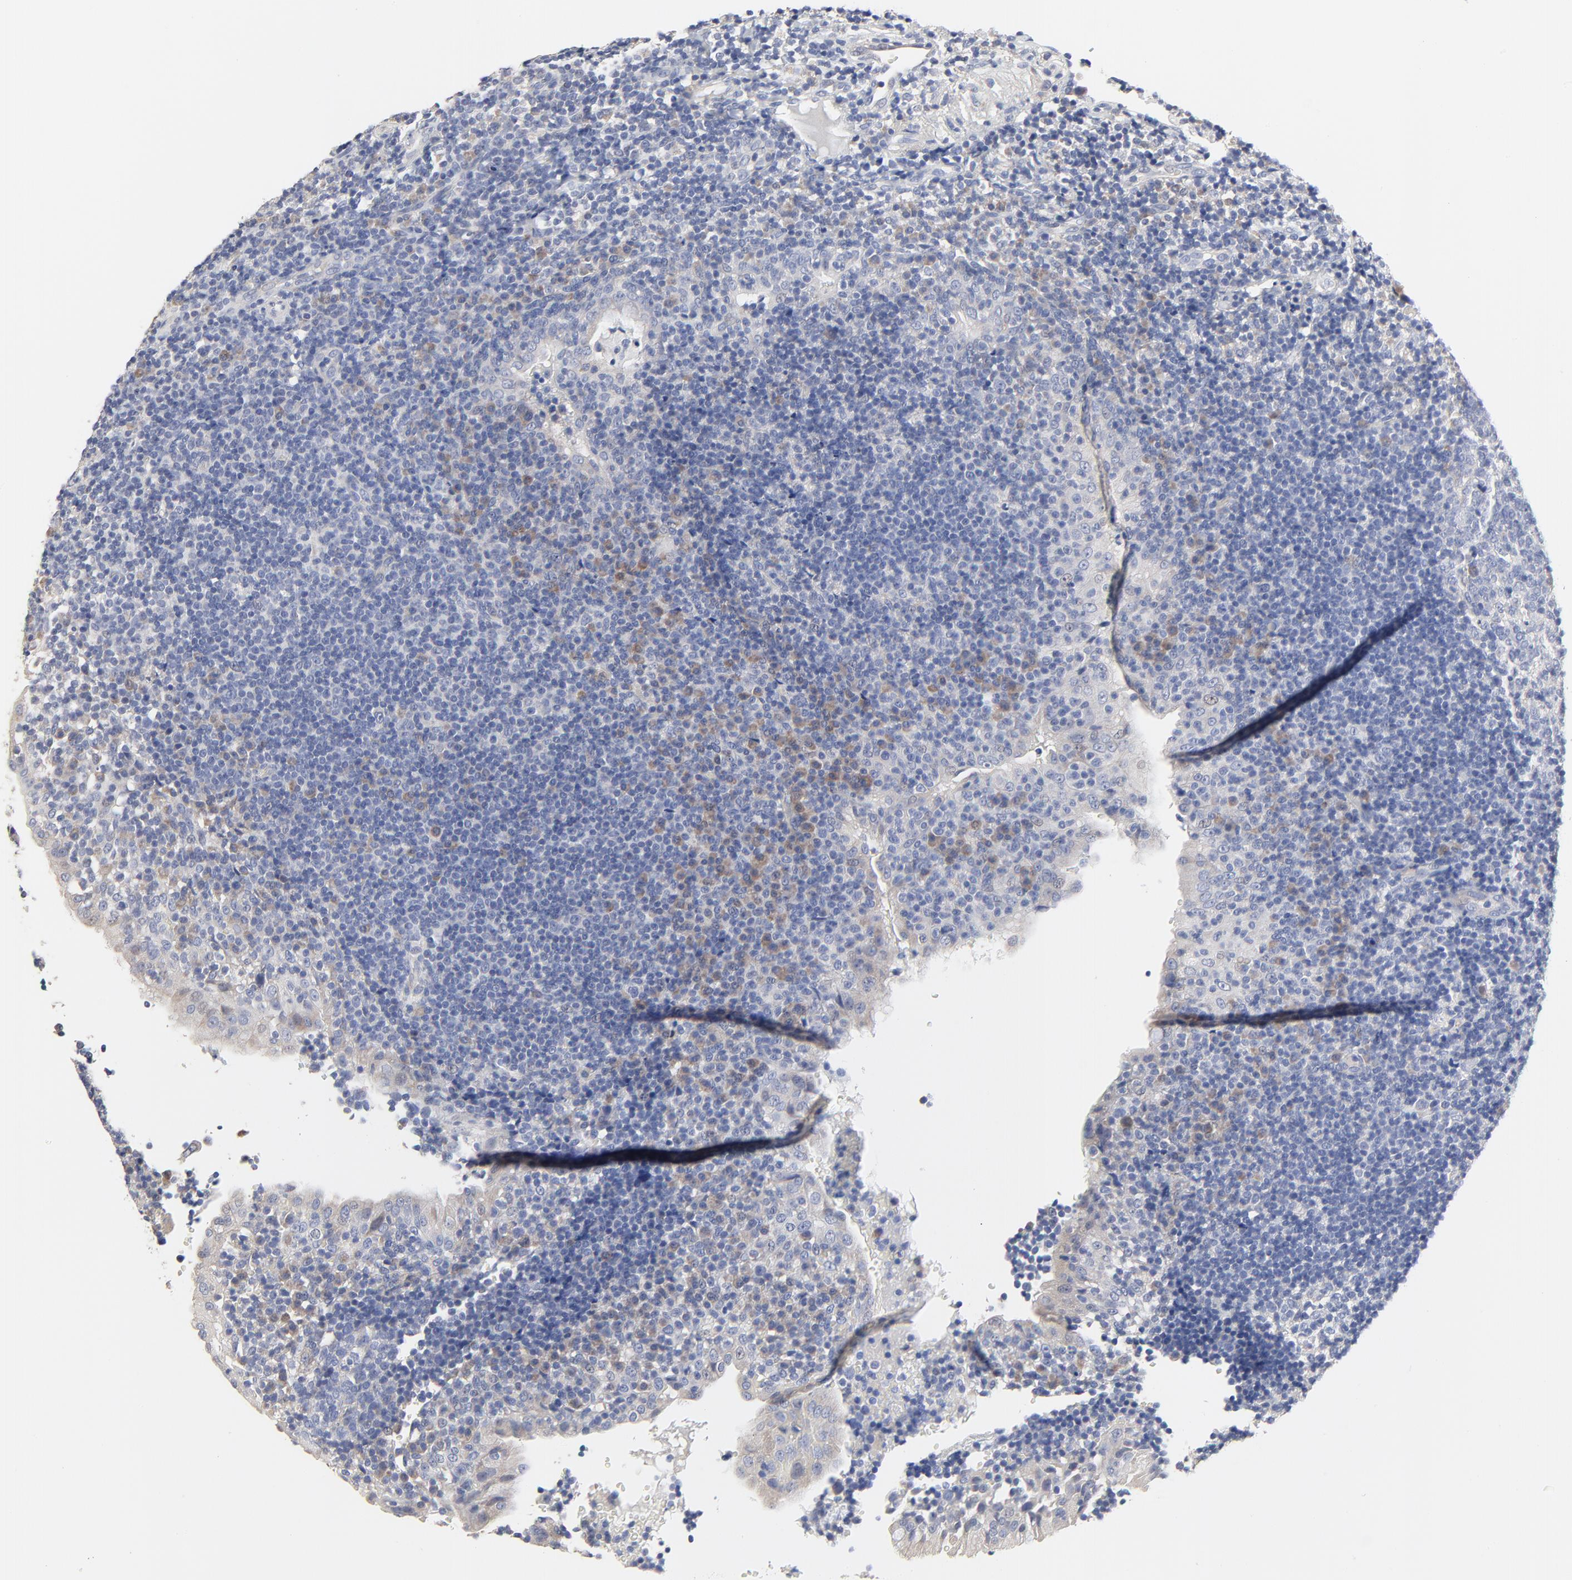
{"staining": {"intensity": "weak", "quantity": "<25%", "location": "cytoplasmic/membranous"}, "tissue": "tonsil", "cell_type": "Germinal center cells", "image_type": "normal", "snomed": [{"axis": "morphology", "description": "Normal tissue, NOS"}, {"axis": "topography", "description": "Tonsil"}], "caption": "Immunohistochemistry image of normal tonsil: tonsil stained with DAB shows no significant protein positivity in germinal center cells.", "gene": "DHRSX", "patient": {"sex": "female", "age": 40}}